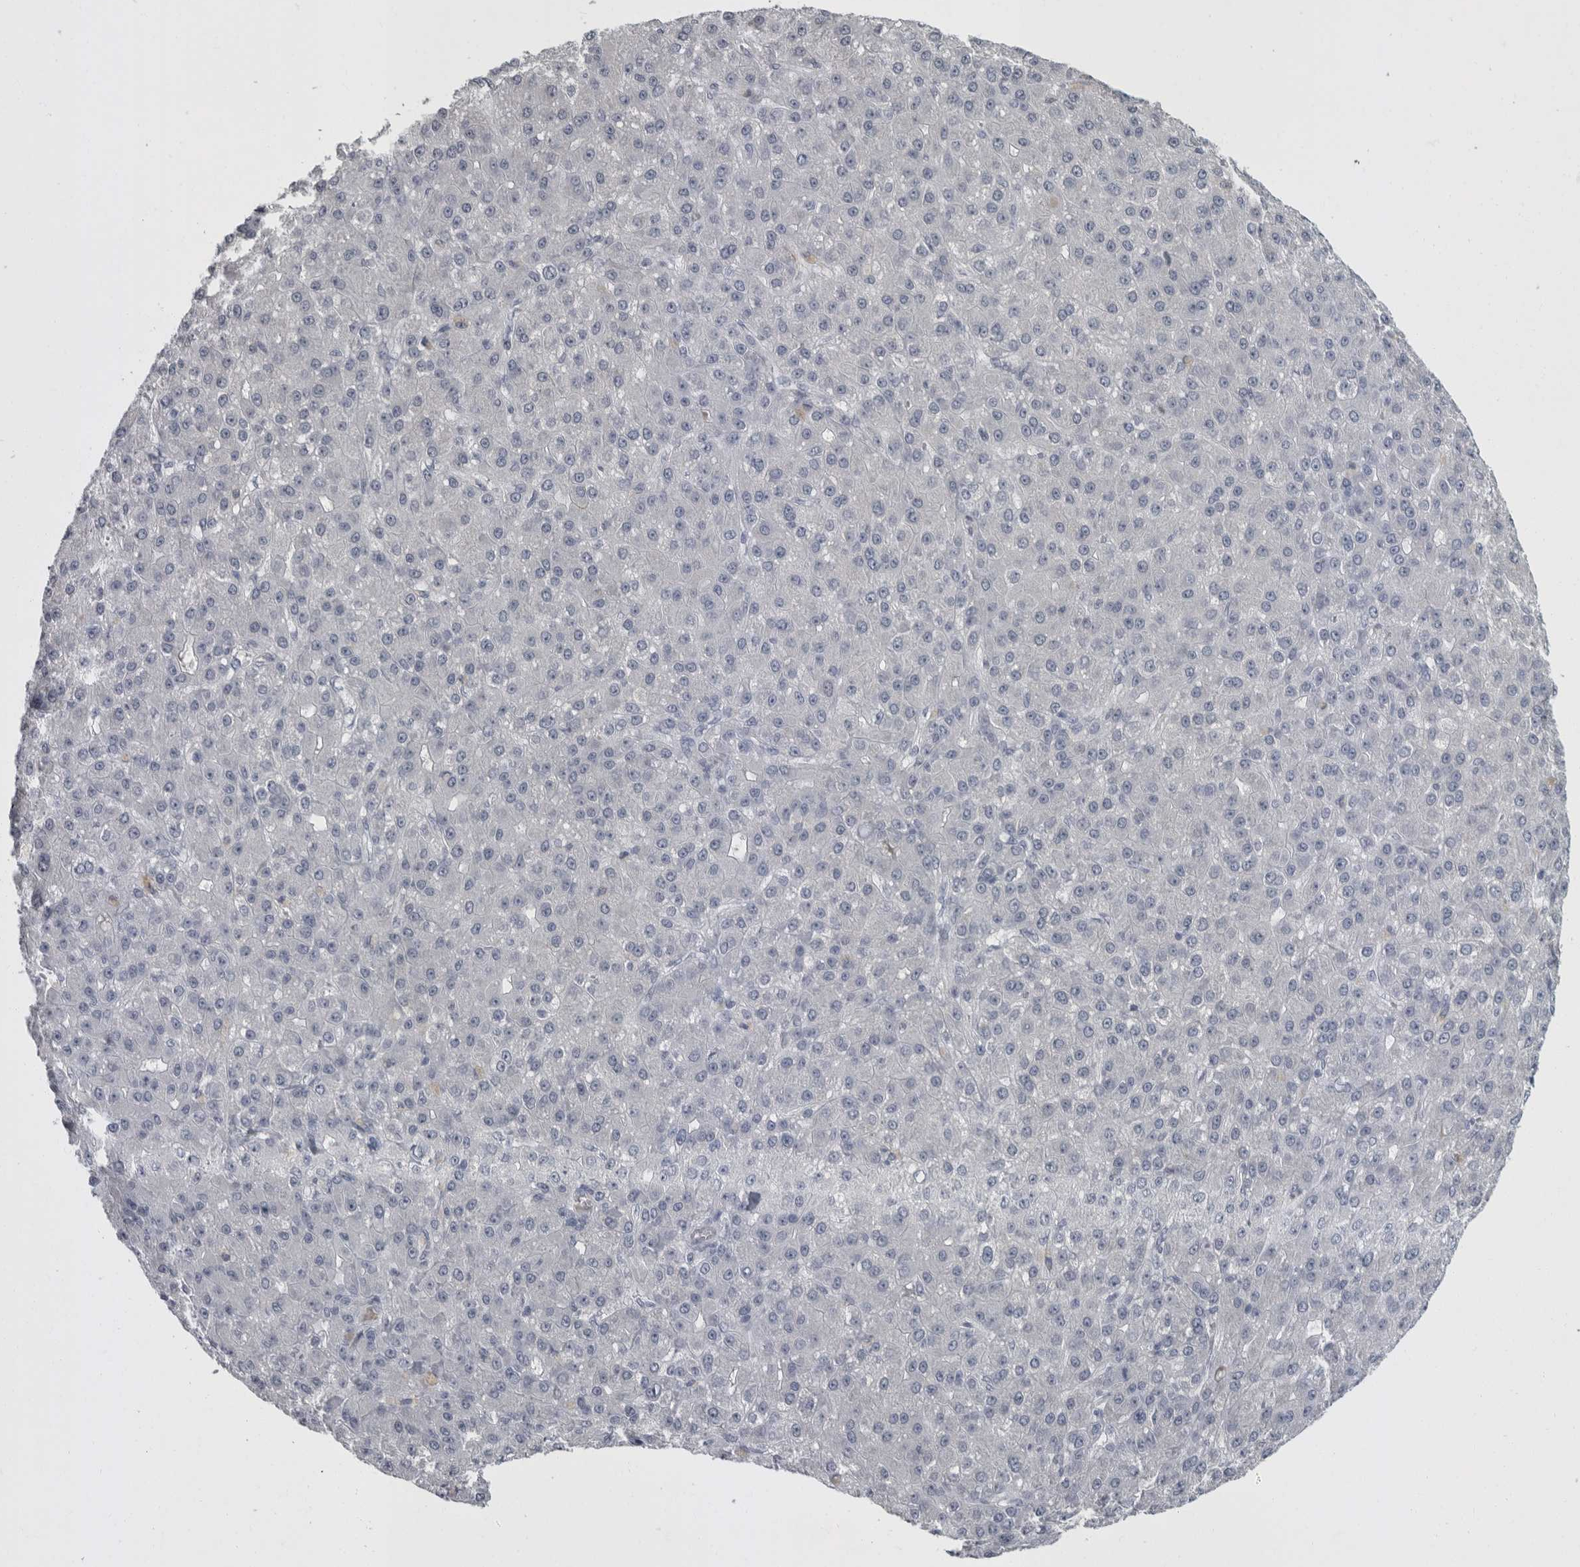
{"staining": {"intensity": "negative", "quantity": "none", "location": "none"}, "tissue": "liver cancer", "cell_type": "Tumor cells", "image_type": "cancer", "snomed": [{"axis": "morphology", "description": "Carcinoma, Hepatocellular, NOS"}, {"axis": "topography", "description": "Liver"}], "caption": "DAB (3,3'-diaminobenzidine) immunohistochemical staining of human liver hepatocellular carcinoma demonstrates no significant expression in tumor cells.", "gene": "SLC25A39", "patient": {"sex": "male", "age": 67}}